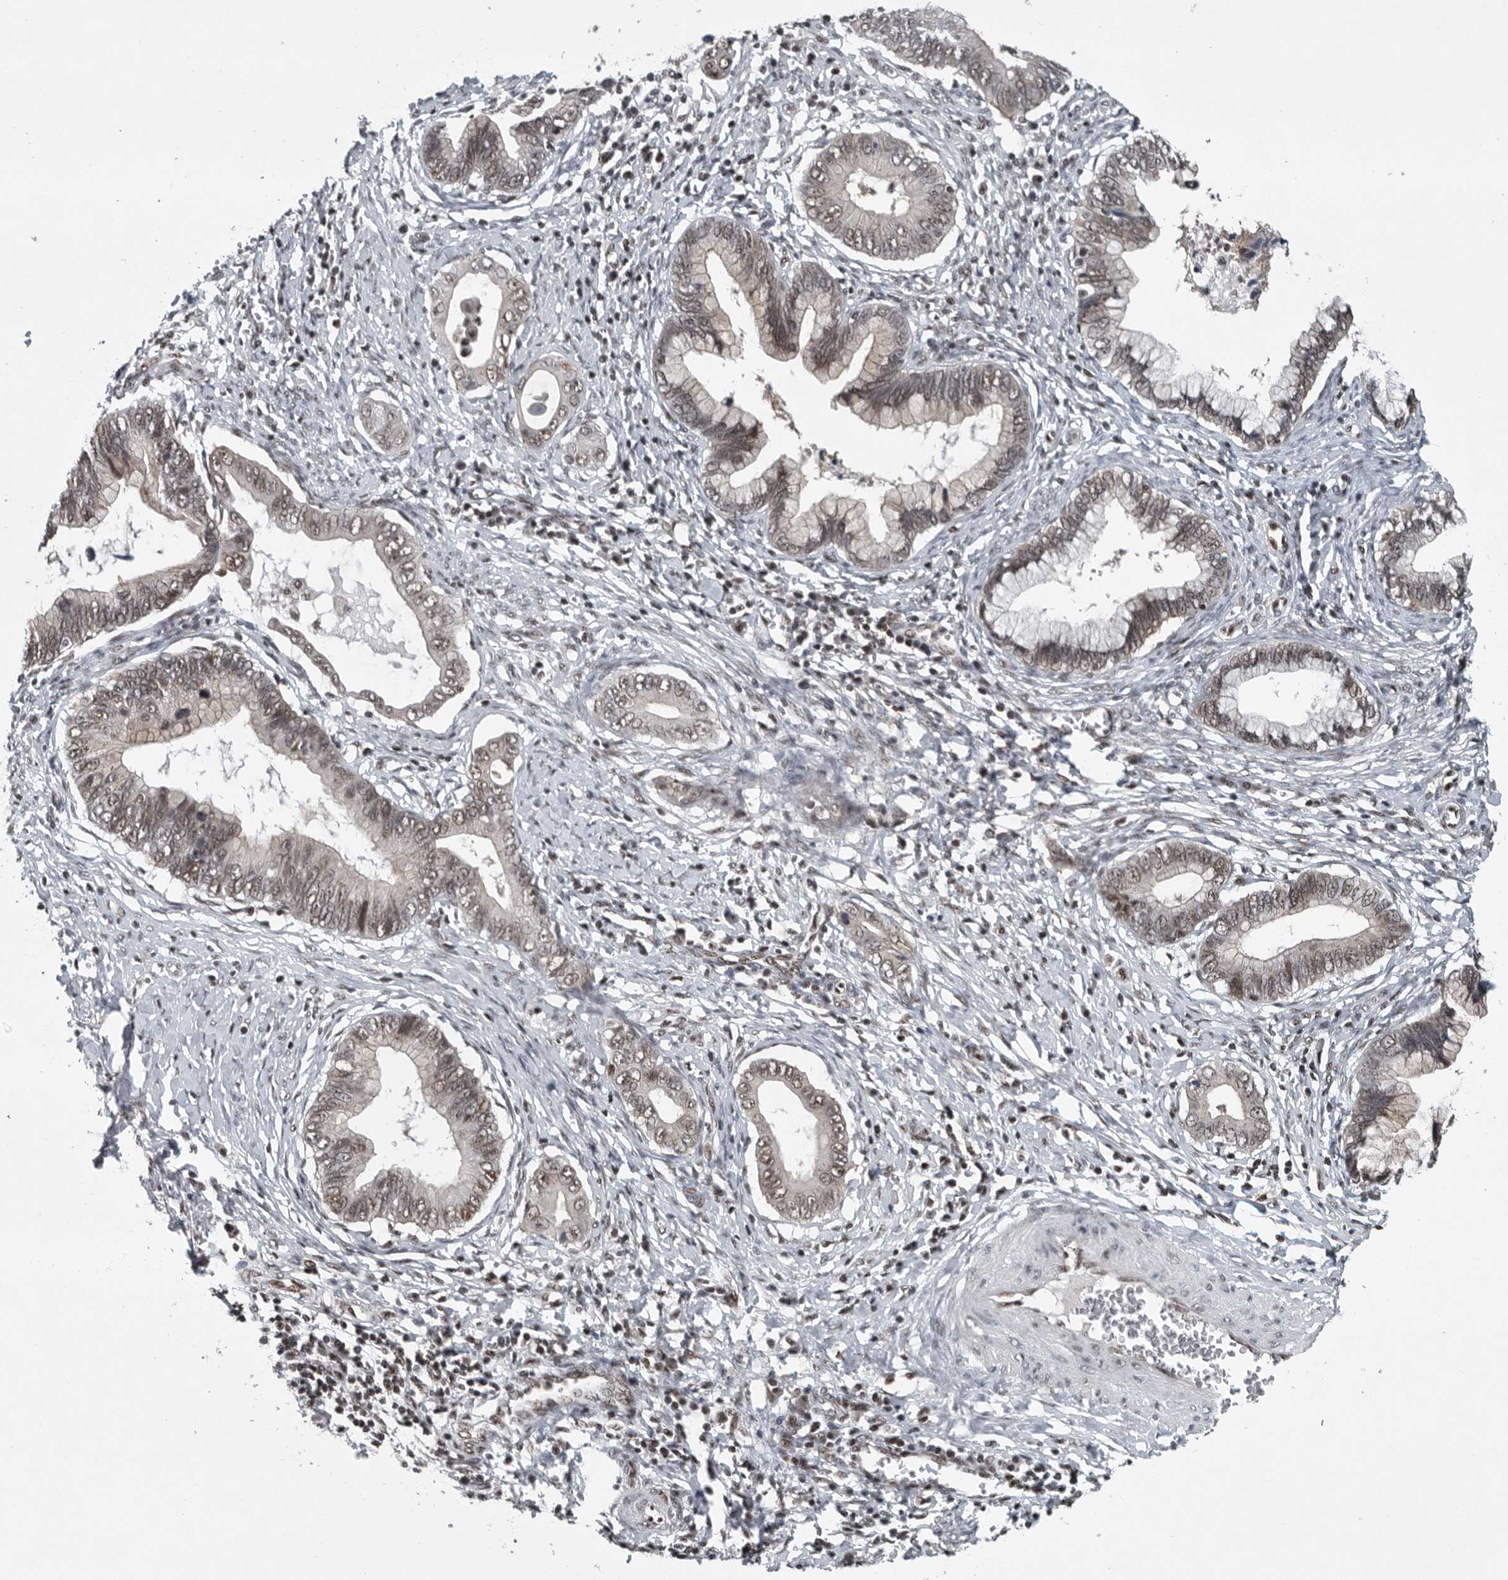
{"staining": {"intensity": "weak", "quantity": ">75%", "location": "nuclear"}, "tissue": "cervical cancer", "cell_type": "Tumor cells", "image_type": "cancer", "snomed": [{"axis": "morphology", "description": "Adenocarcinoma, NOS"}, {"axis": "topography", "description": "Cervix"}], "caption": "Immunohistochemical staining of cervical cancer (adenocarcinoma) shows low levels of weak nuclear protein positivity in about >75% of tumor cells.", "gene": "SENP7", "patient": {"sex": "female", "age": 44}}